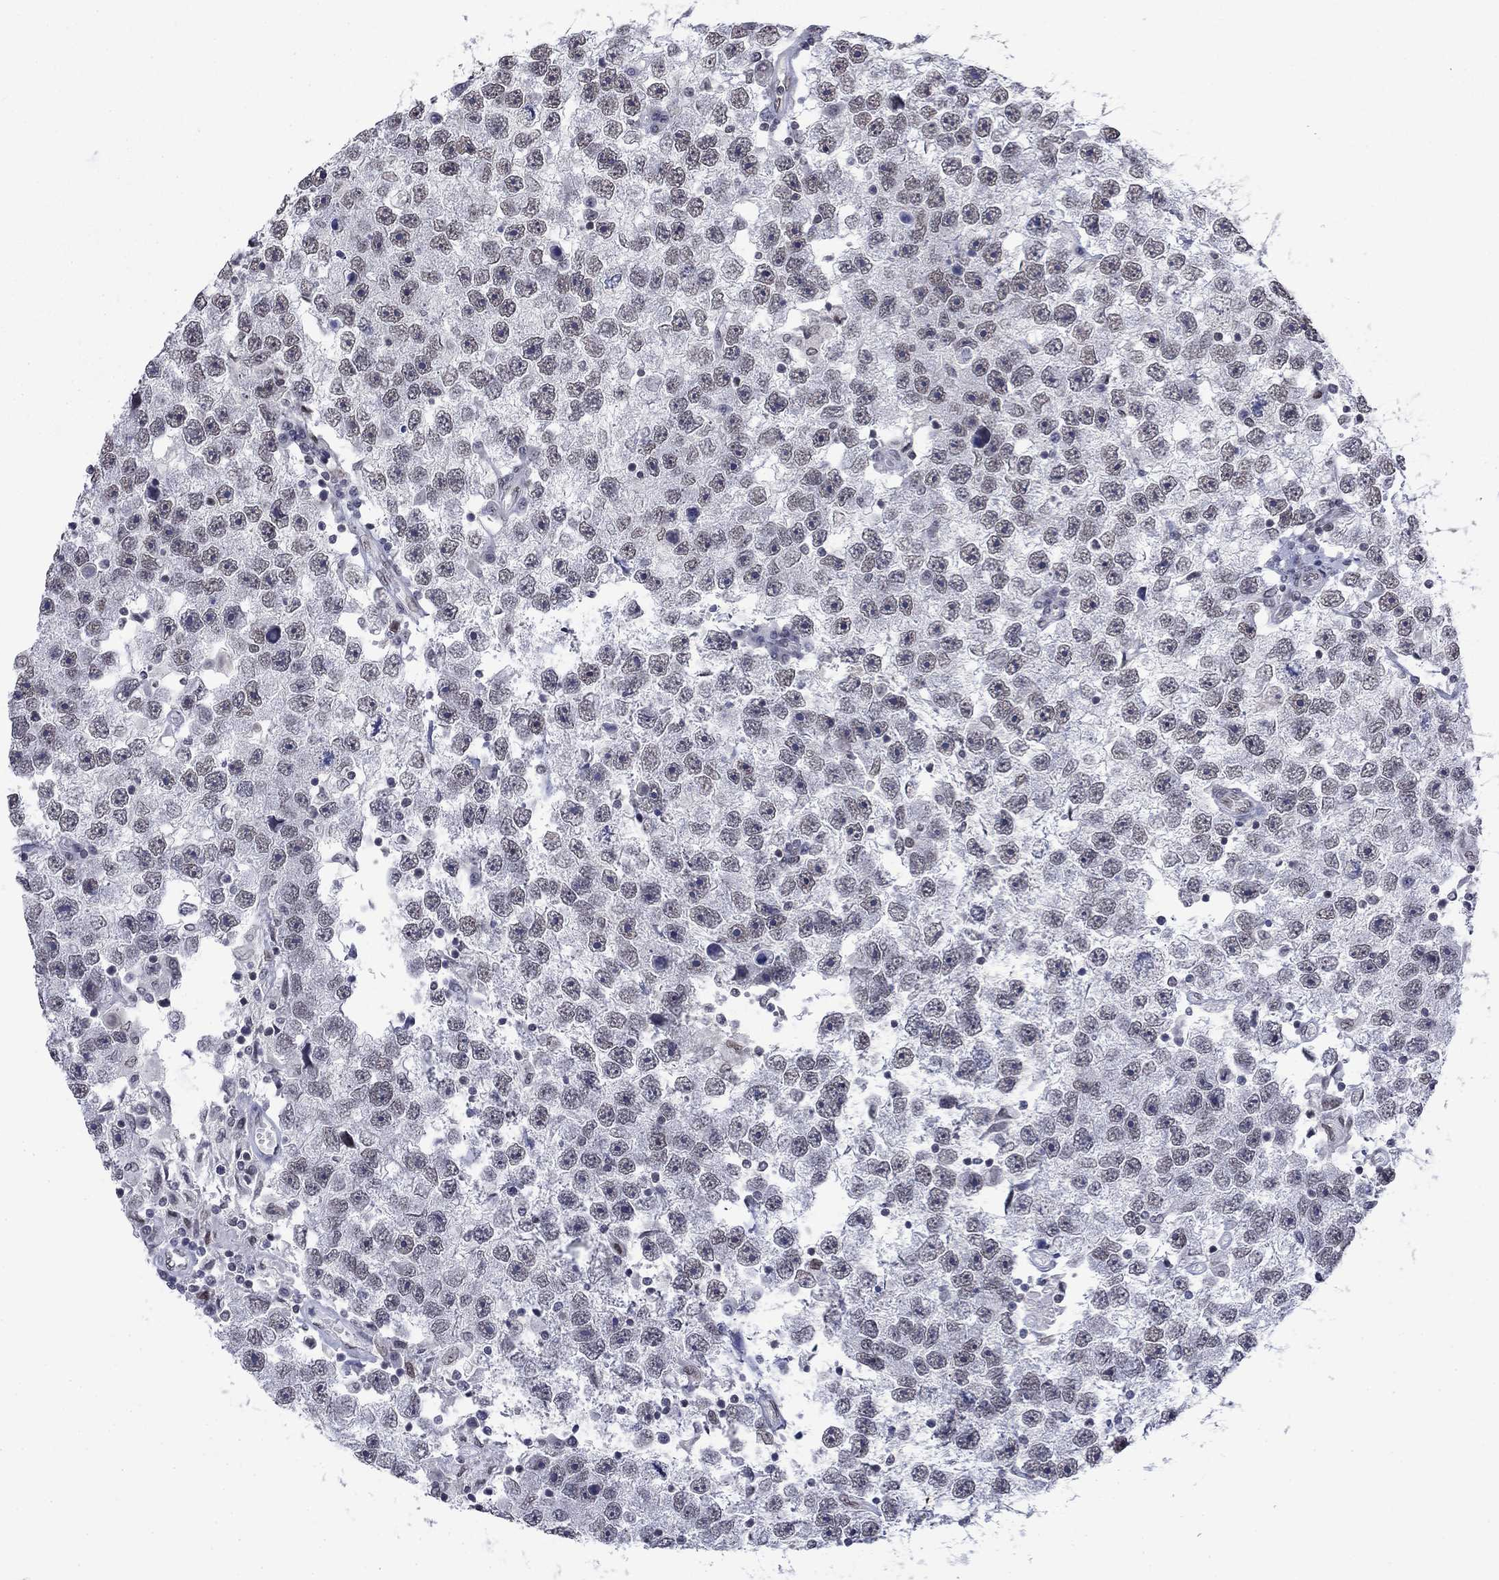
{"staining": {"intensity": "weak", "quantity": "25%-75%", "location": "nuclear"}, "tissue": "testis cancer", "cell_type": "Tumor cells", "image_type": "cancer", "snomed": [{"axis": "morphology", "description": "Seminoma, NOS"}, {"axis": "topography", "description": "Testis"}], "caption": "Human testis cancer (seminoma) stained for a protein (brown) reveals weak nuclear positive expression in about 25%-75% of tumor cells.", "gene": "TOR1AIP1", "patient": {"sex": "male", "age": 26}}